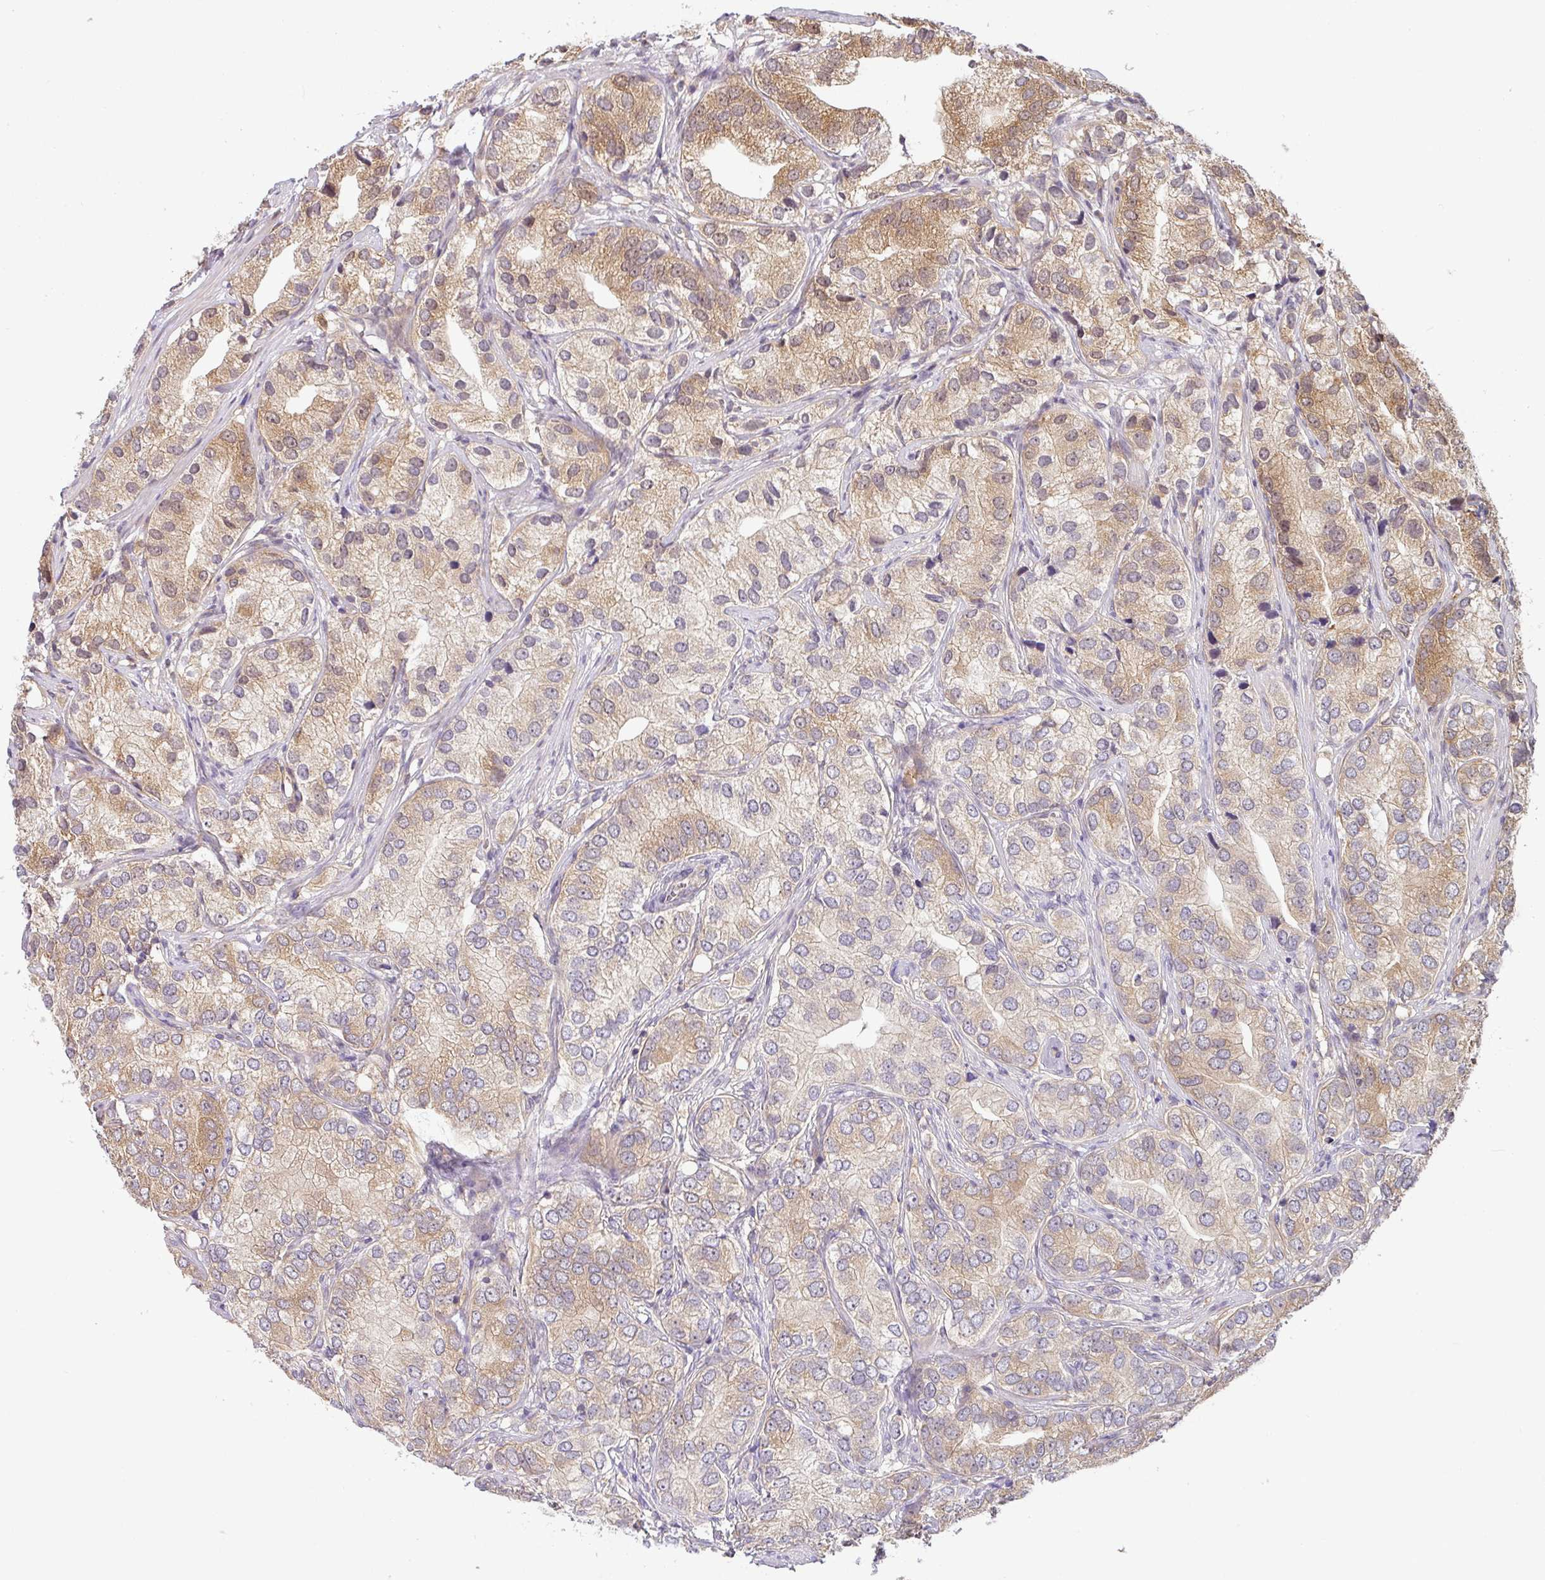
{"staining": {"intensity": "moderate", "quantity": "25%-75%", "location": "cytoplasmic/membranous"}, "tissue": "prostate cancer", "cell_type": "Tumor cells", "image_type": "cancer", "snomed": [{"axis": "morphology", "description": "Adenocarcinoma, High grade"}, {"axis": "topography", "description": "Prostate"}], "caption": "Immunohistochemical staining of human high-grade adenocarcinoma (prostate) displays medium levels of moderate cytoplasmic/membranous staining in about 25%-75% of tumor cells.", "gene": "SHB", "patient": {"sex": "male", "age": 82}}